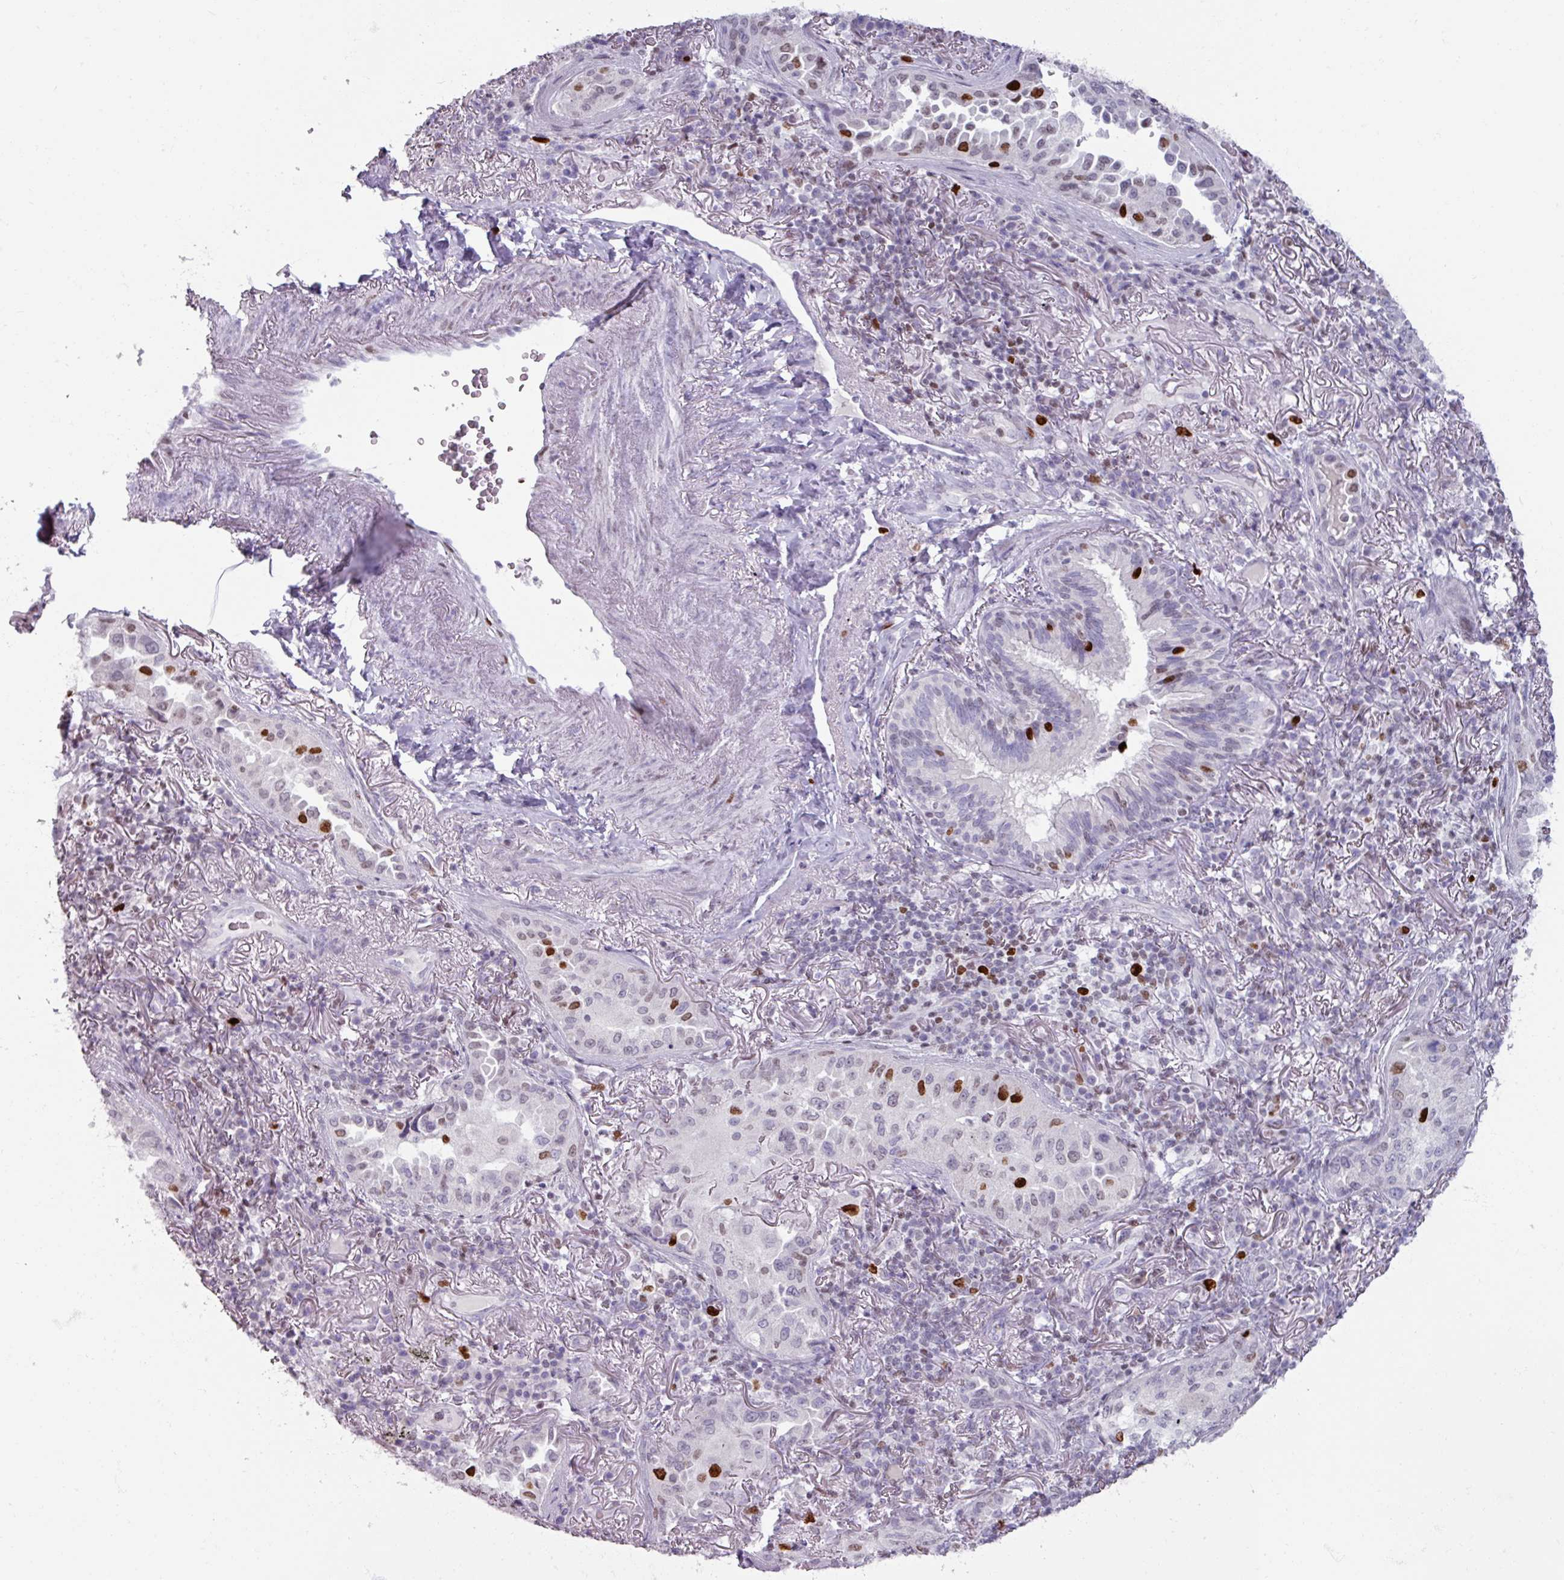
{"staining": {"intensity": "strong", "quantity": "<25%", "location": "nuclear"}, "tissue": "lung cancer", "cell_type": "Tumor cells", "image_type": "cancer", "snomed": [{"axis": "morphology", "description": "Adenocarcinoma, NOS"}, {"axis": "topography", "description": "Lung"}], "caption": "Immunohistochemistry of human lung cancer shows medium levels of strong nuclear positivity in approximately <25% of tumor cells. (brown staining indicates protein expression, while blue staining denotes nuclei).", "gene": "ATAD2", "patient": {"sex": "female", "age": 69}}